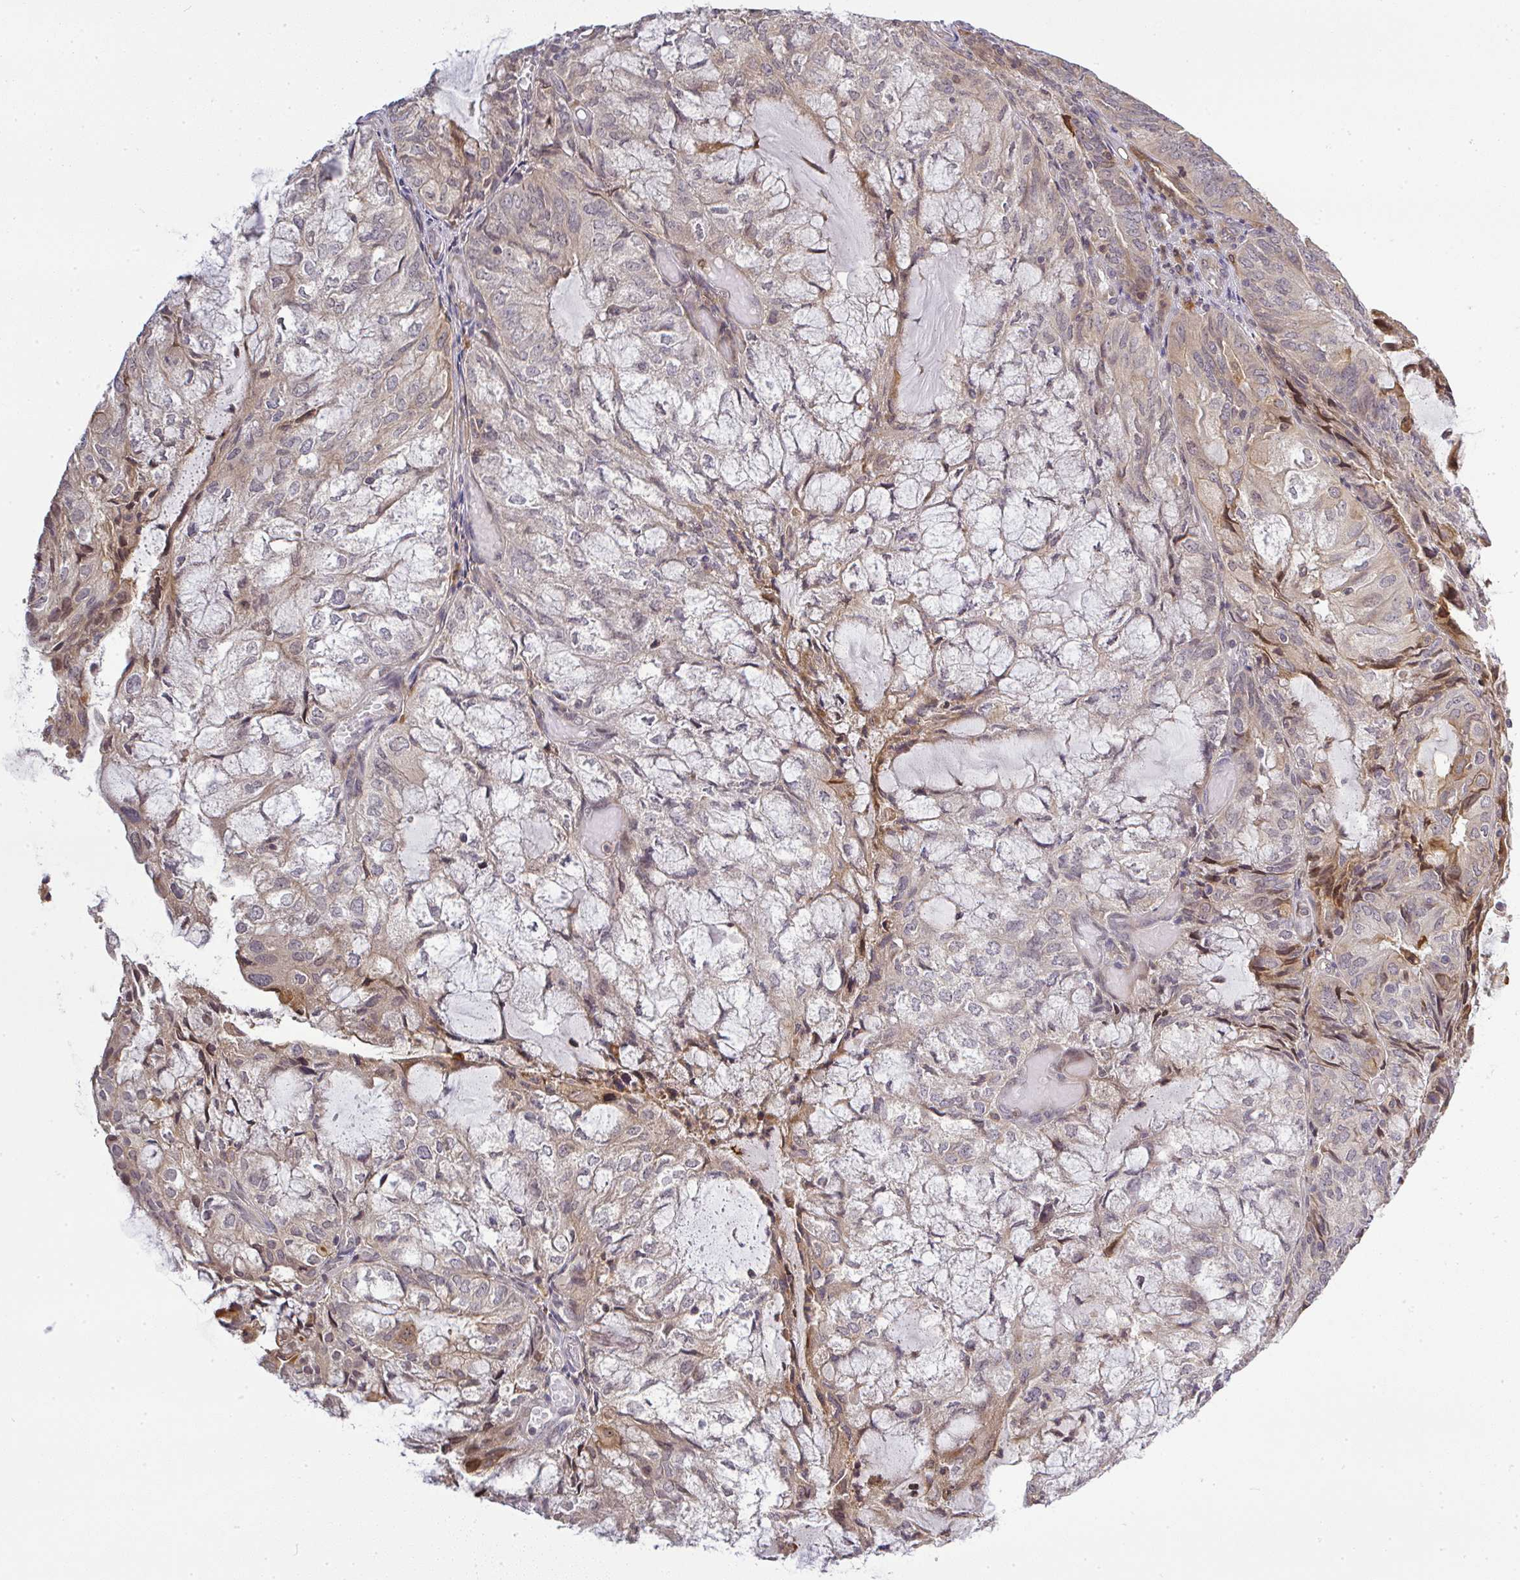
{"staining": {"intensity": "weak", "quantity": "<25%", "location": "cytoplasmic/membranous"}, "tissue": "endometrial cancer", "cell_type": "Tumor cells", "image_type": "cancer", "snomed": [{"axis": "morphology", "description": "Adenocarcinoma, NOS"}, {"axis": "topography", "description": "Endometrium"}], "caption": "The image displays no staining of tumor cells in endometrial cancer.", "gene": "FAM153A", "patient": {"sex": "female", "age": 81}}